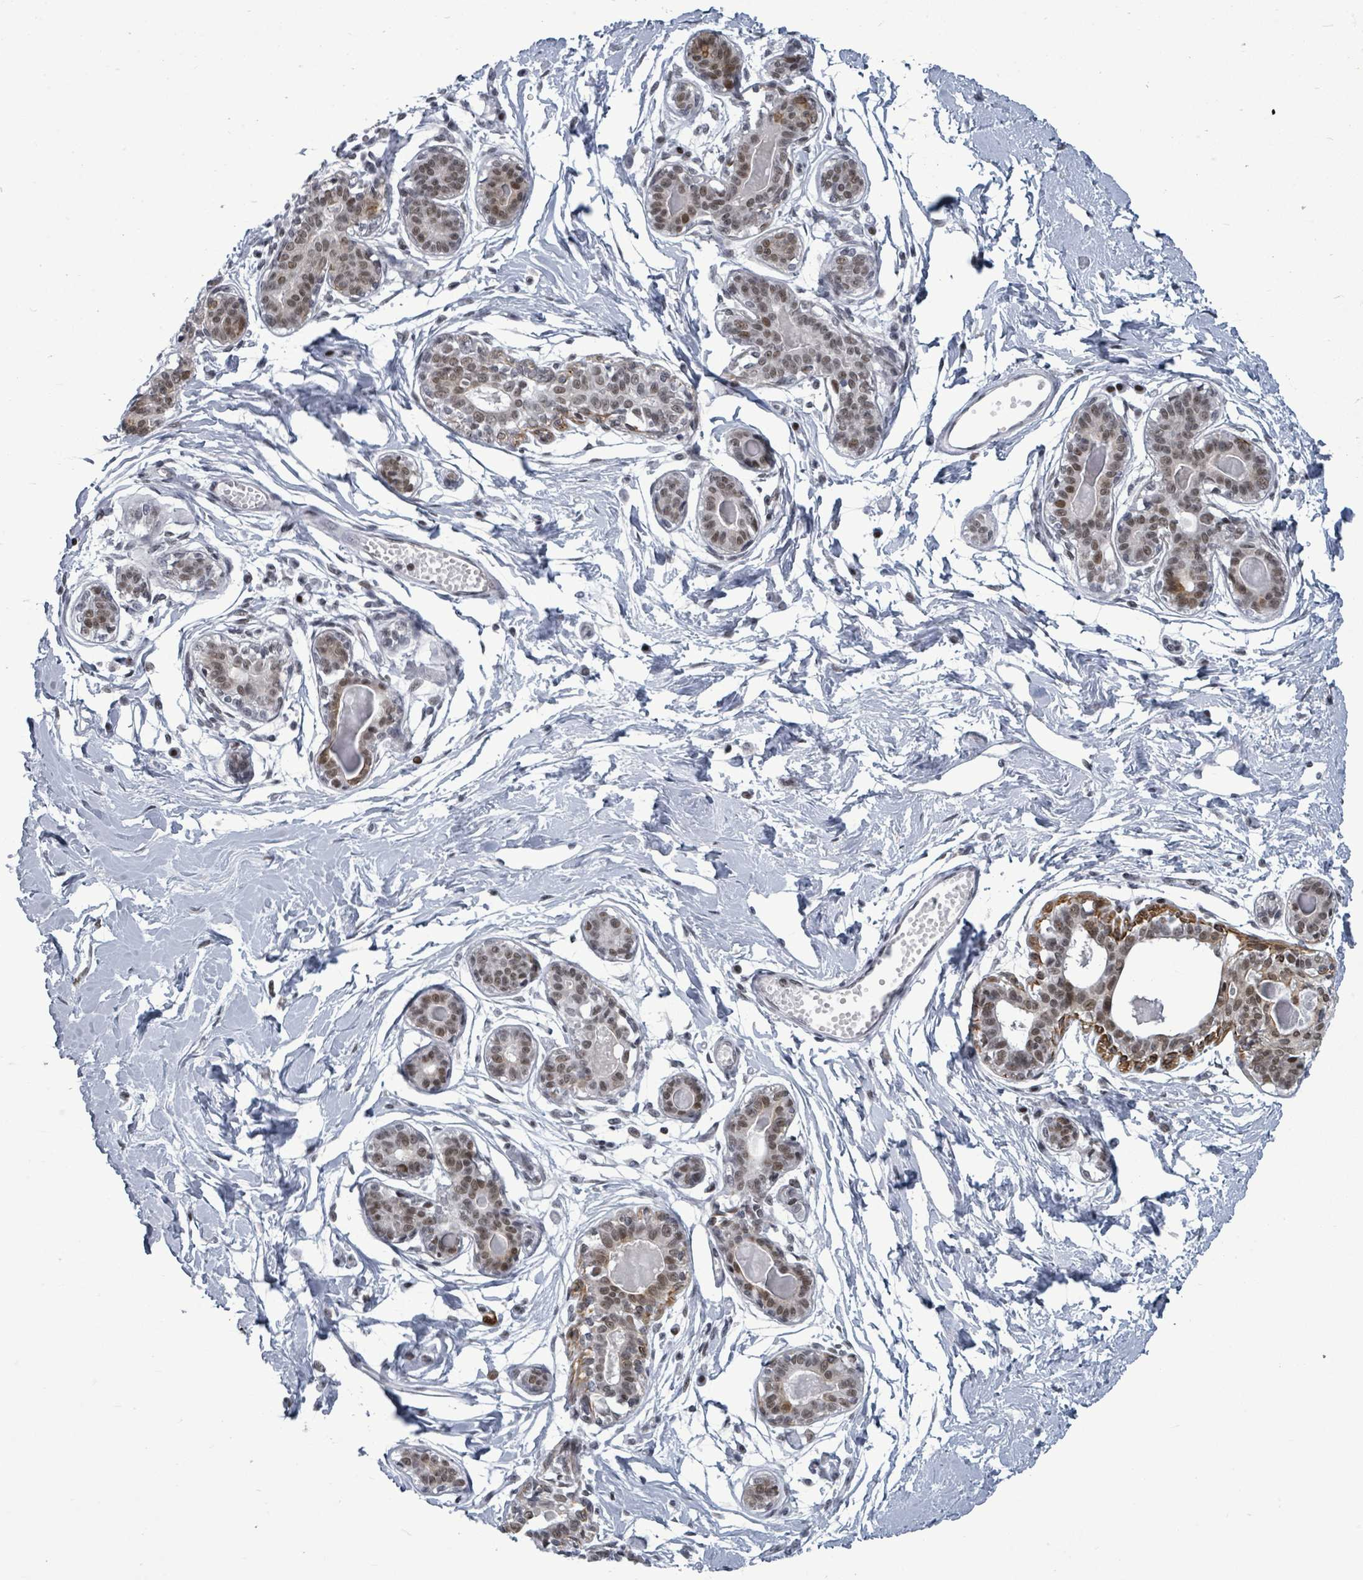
{"staining": {"intensity": "negative", "quantity": "none", "location": "none"}, "tissue": "breast", "cell_type": "Adipocytes", "image_type": "normal", "snomed": [{"axis": "morphology", "description": "Normal tissue, NOS"}, {"axis": "topography", "description": "Breast"}], "caption": "Immunohistochemistry (IHC) micrograph of unremarkable breast: human breast stained with DAB displays no significant protein positivity in adipocytes.", "gene": "BIVM", "patient": {"sex": "female", "age": 45}}